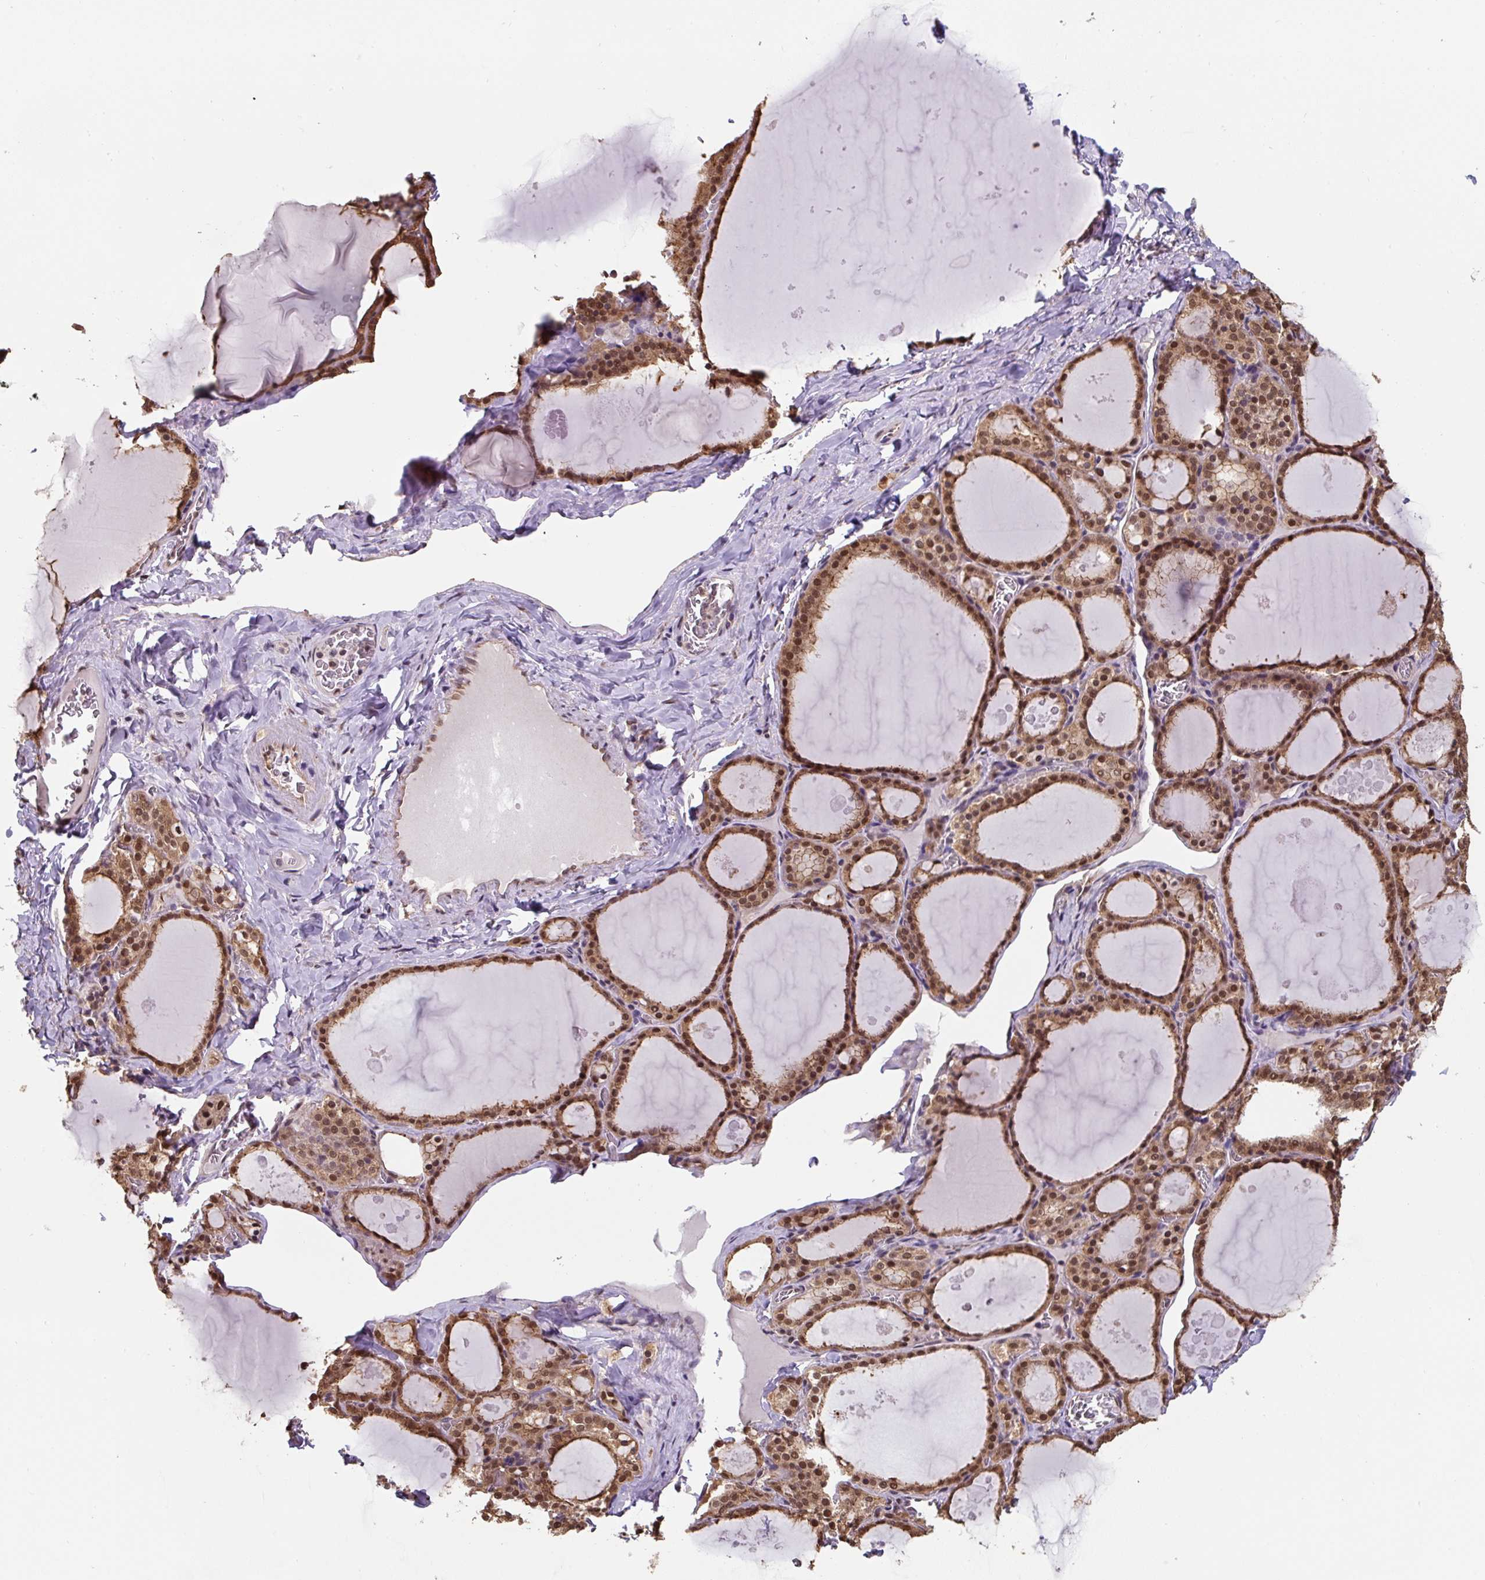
{"staining": {"intensity": "moderate", "quantity": ">75%", "location": "cytoplasmic/membranous,nuclear"}, "tissue": "thyroid gland", "cell_type": "Glandular cells", "image_type": "normal", "snomed": [{"axis": "morphology", "description": "Normal tissue, NOS"}, {"axis": "topography", "description": "Thyroid gland"}], "caption": "Unremarkable thyroid gland shows moderate cytoplasmic/membranous,nuclear staining in approximately >75% of glandular cells (DAB (3,3'-diaminobenzidine) IHC with brightfield microscopy, high magnification)..", "gene": "ST13", "patient": {"sex": "male", "age": 56}}